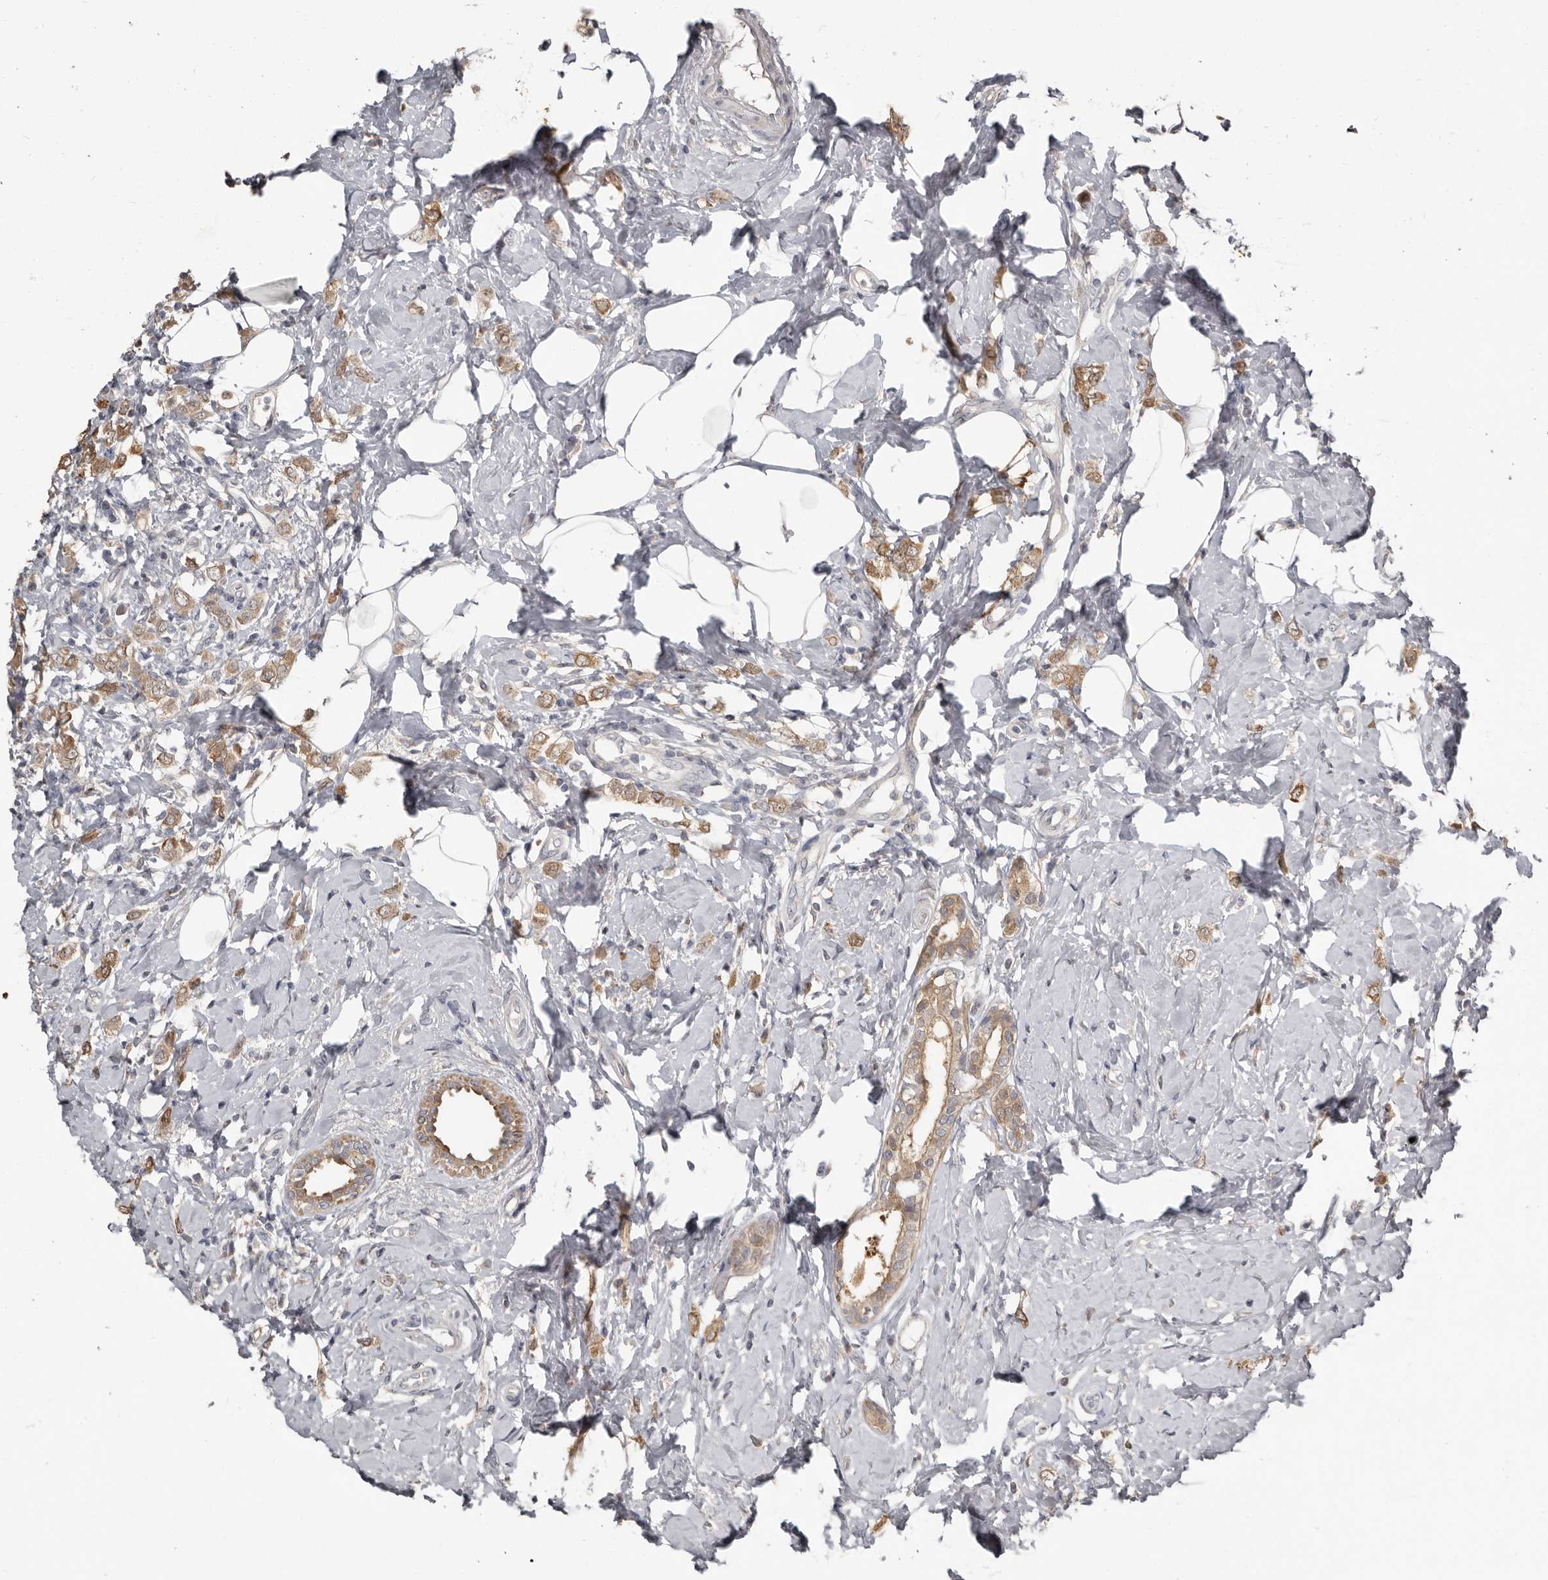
{"staining": {"intensity": "moderate", "quantity": ">75%", "location": "cytoplasmic/membranous"}, "tissue": "breast cancer", "cell_type": "Tumor cells", "image_type": "cancer", "snomed": [{"axis": "morphology", "description": "Lobular carcinoma"}, {"axis": "topography", "description": "Breast"}], "caption": "Protein expression by immunohistochemistry (IHC) reveals moderate cytoplasmic/membranous staining in about >75% of tumor cells in breast cancer.", "gene": "KCNJ8", "patient": {"sex": "female", "age": 47}}